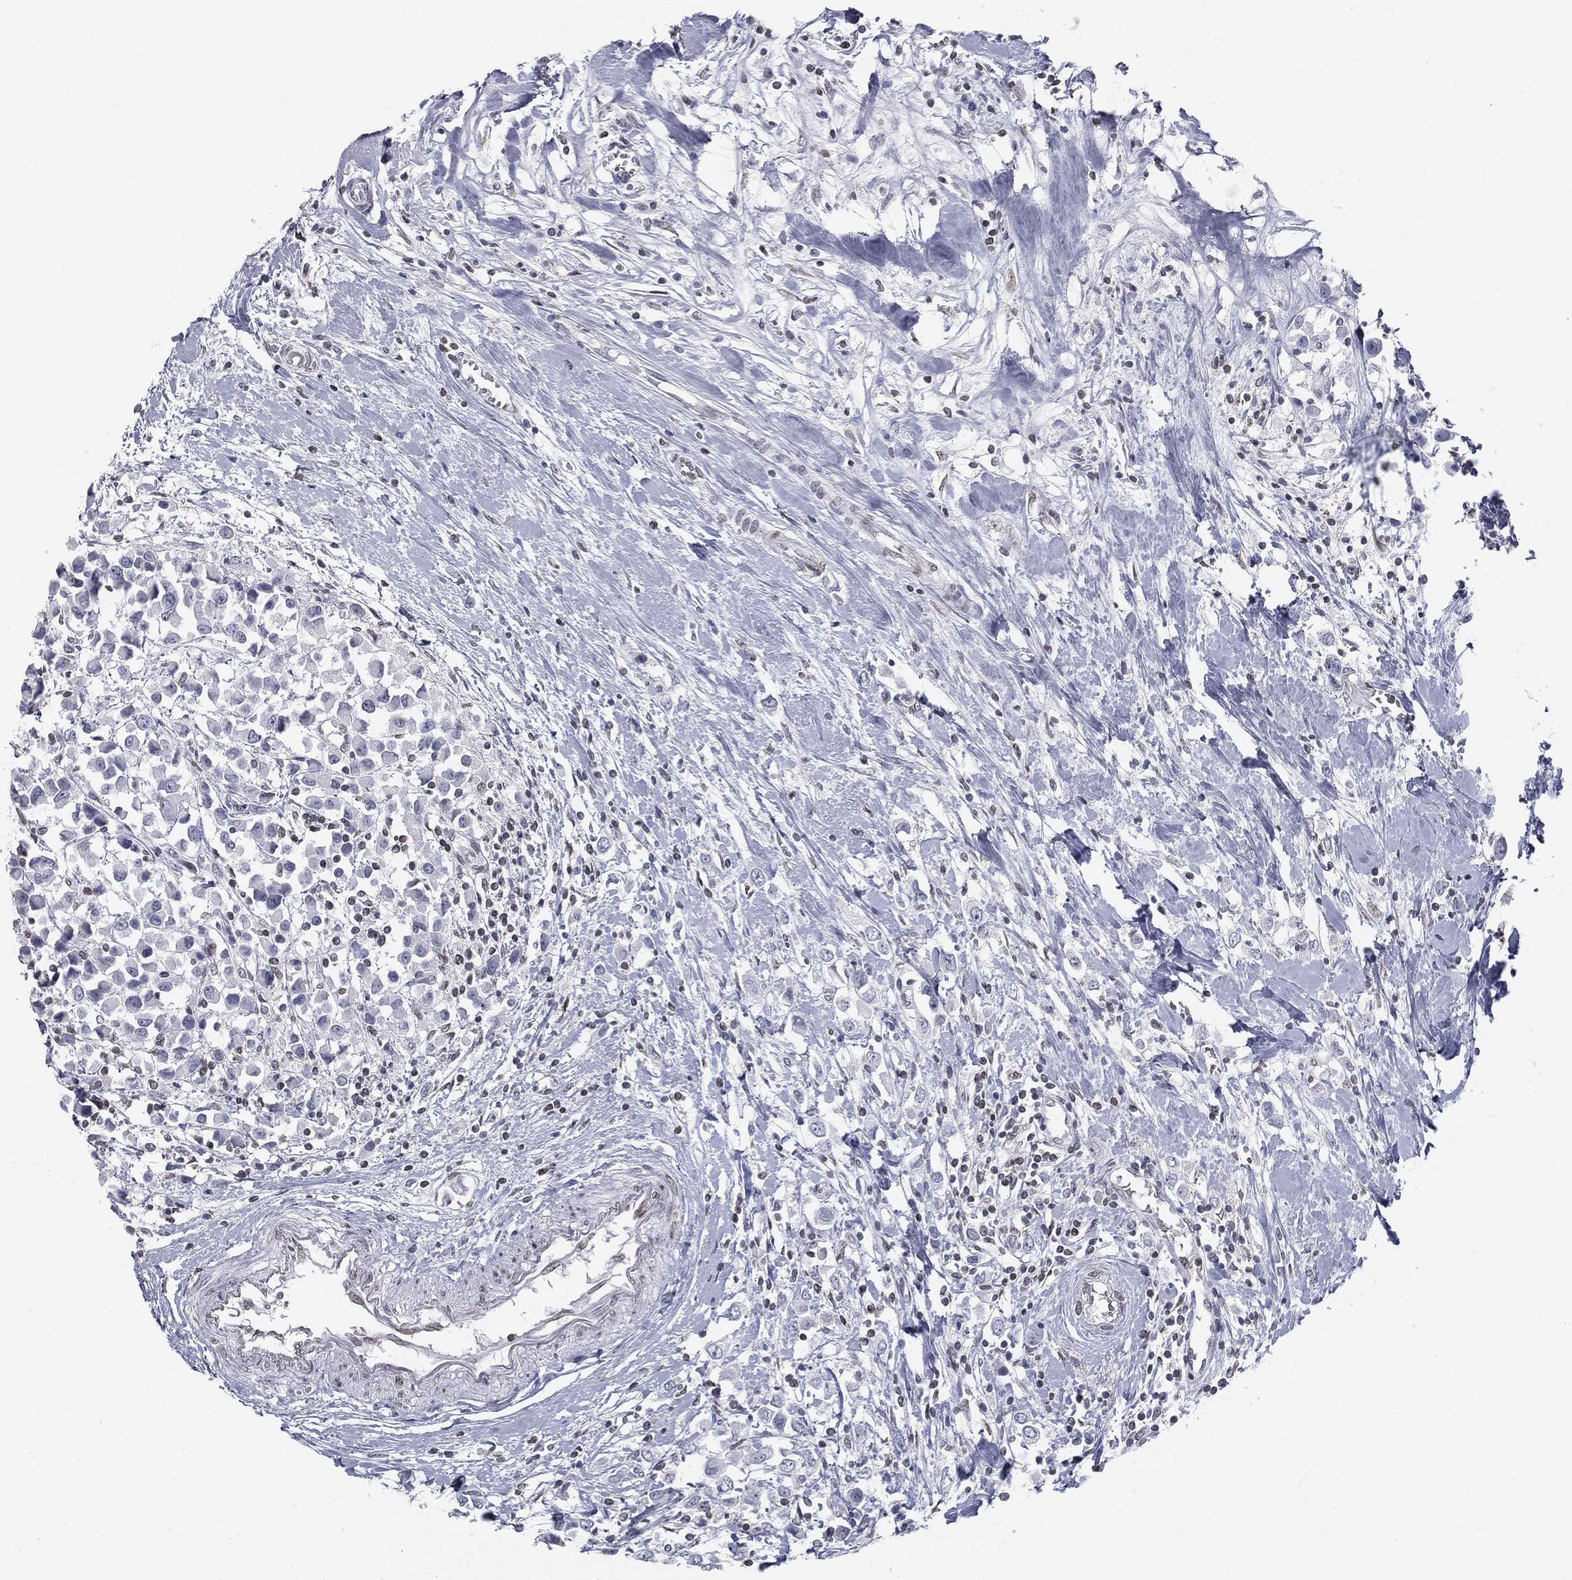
{"staining": {"intensity": "negative", "quantity": "none", "location": "none"}, "tissue": "breast cancer", "cell_type": "Tumor cells", "image_type": "cancer", "snomed": [{"axis": "morphology", "description": "Duct carcinoma"}, {"axis": "topography", "description": "Breast"}], "caption": "High magnification brightfield microscopy of infiltrating ductal carcinoma (breast) stained with DAB (brown) and counterstained with hematoxylin (blue): tumor cells show no significant staining.", "gene": "ALDOB", "patient": {"sex": "female", "age": 61}}